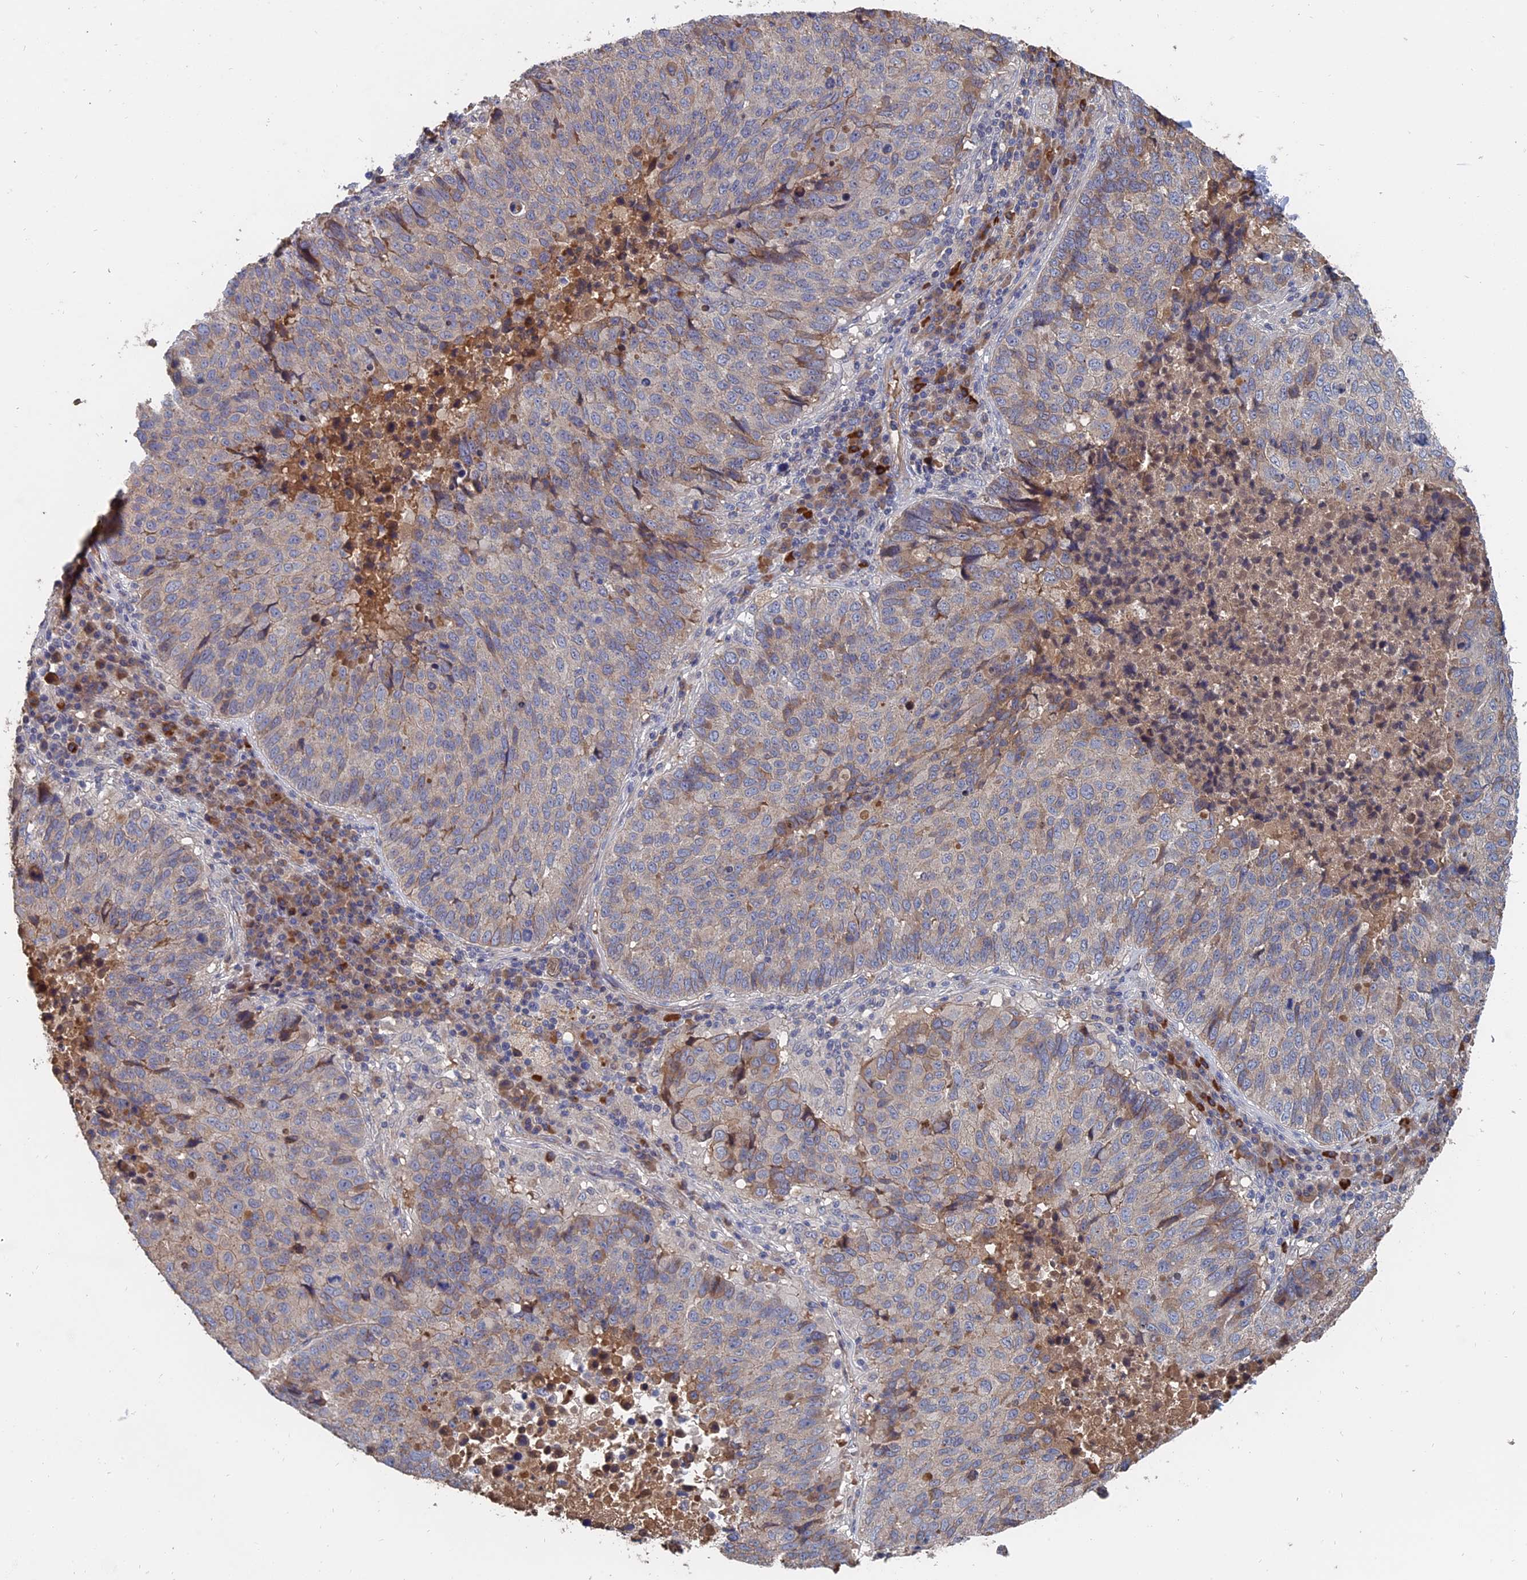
{"staining": {"intensity": "weak", "quantity": "<25%", "location": "cytoplasmic/membranous"}, "tissue": "lung cancer", "cell_type": "Tumor cells", "image_type": "cancer", "snomed": [{"axis": "morphology", "description": "Squamous cell carcinoma, NOS"}, {"axis": "topography", "description": "Lung"}], "caption": "This is an IHC photomicrograph of human lung cancer (squamous cell carcinoma). There is no staining in tumor cells.", "gene": "SLC33A1", "patient": {"sex": "male", "age": 73}}